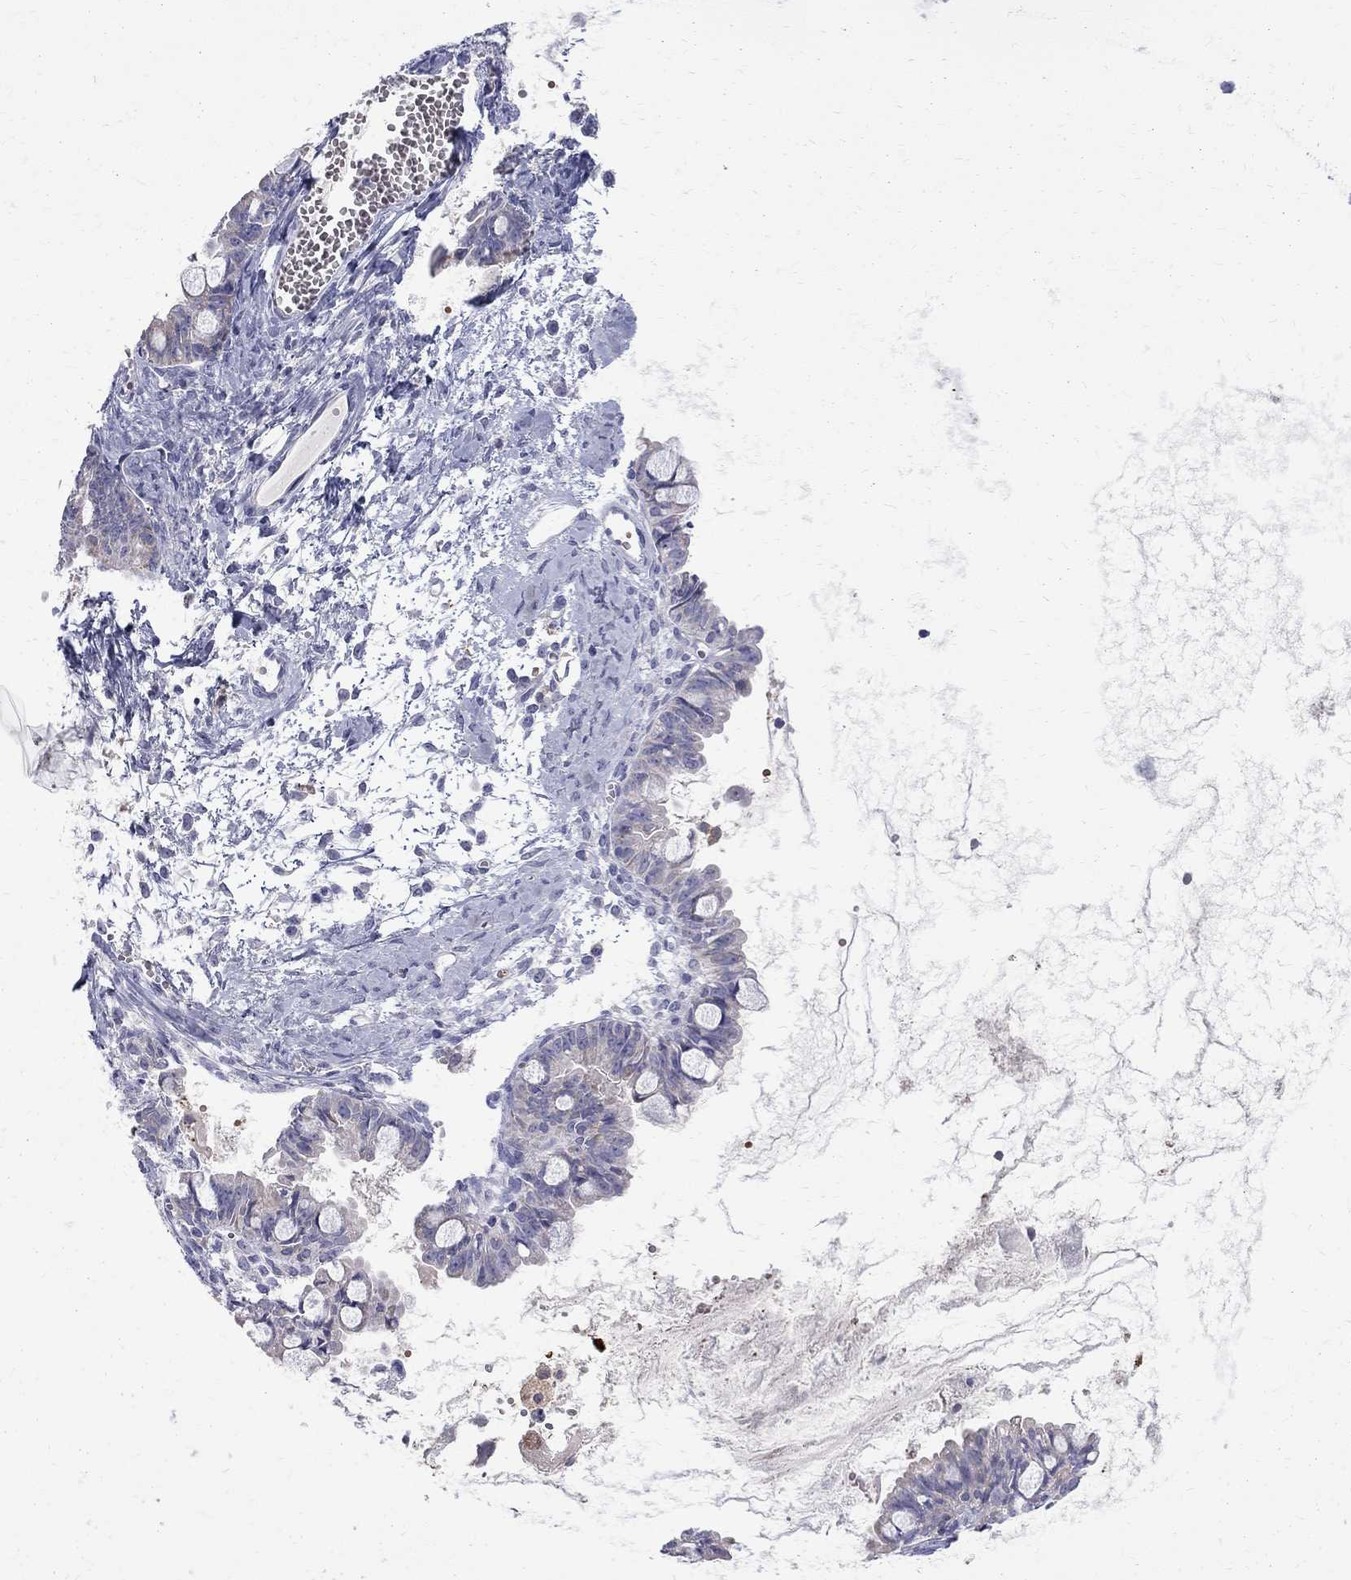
{"staining": {"intensity": "negative", "quantity": "none", "location": "none"}, "tissue": "ovarian cancer", "cell_type": "Tumor cells", "image_type": "cancer", "snomed": [{"axis": "morphology", "description": "Cystadenocarcinoma, mucinous, NOS"}, {"axis": "topography", "description": "Ovary"}], "caption": "Tumor cells show no significant protein staining in mucinous cystadenocarcinoma (ovarian). (Stains: DAB (3,3'-diaminobenzidine) IHC with hematoxylin counter stain, Microscopy: brightfield microscopy at high magnification).", "gene": "AGER", "patient": {"sex": "female", "age": 63}}